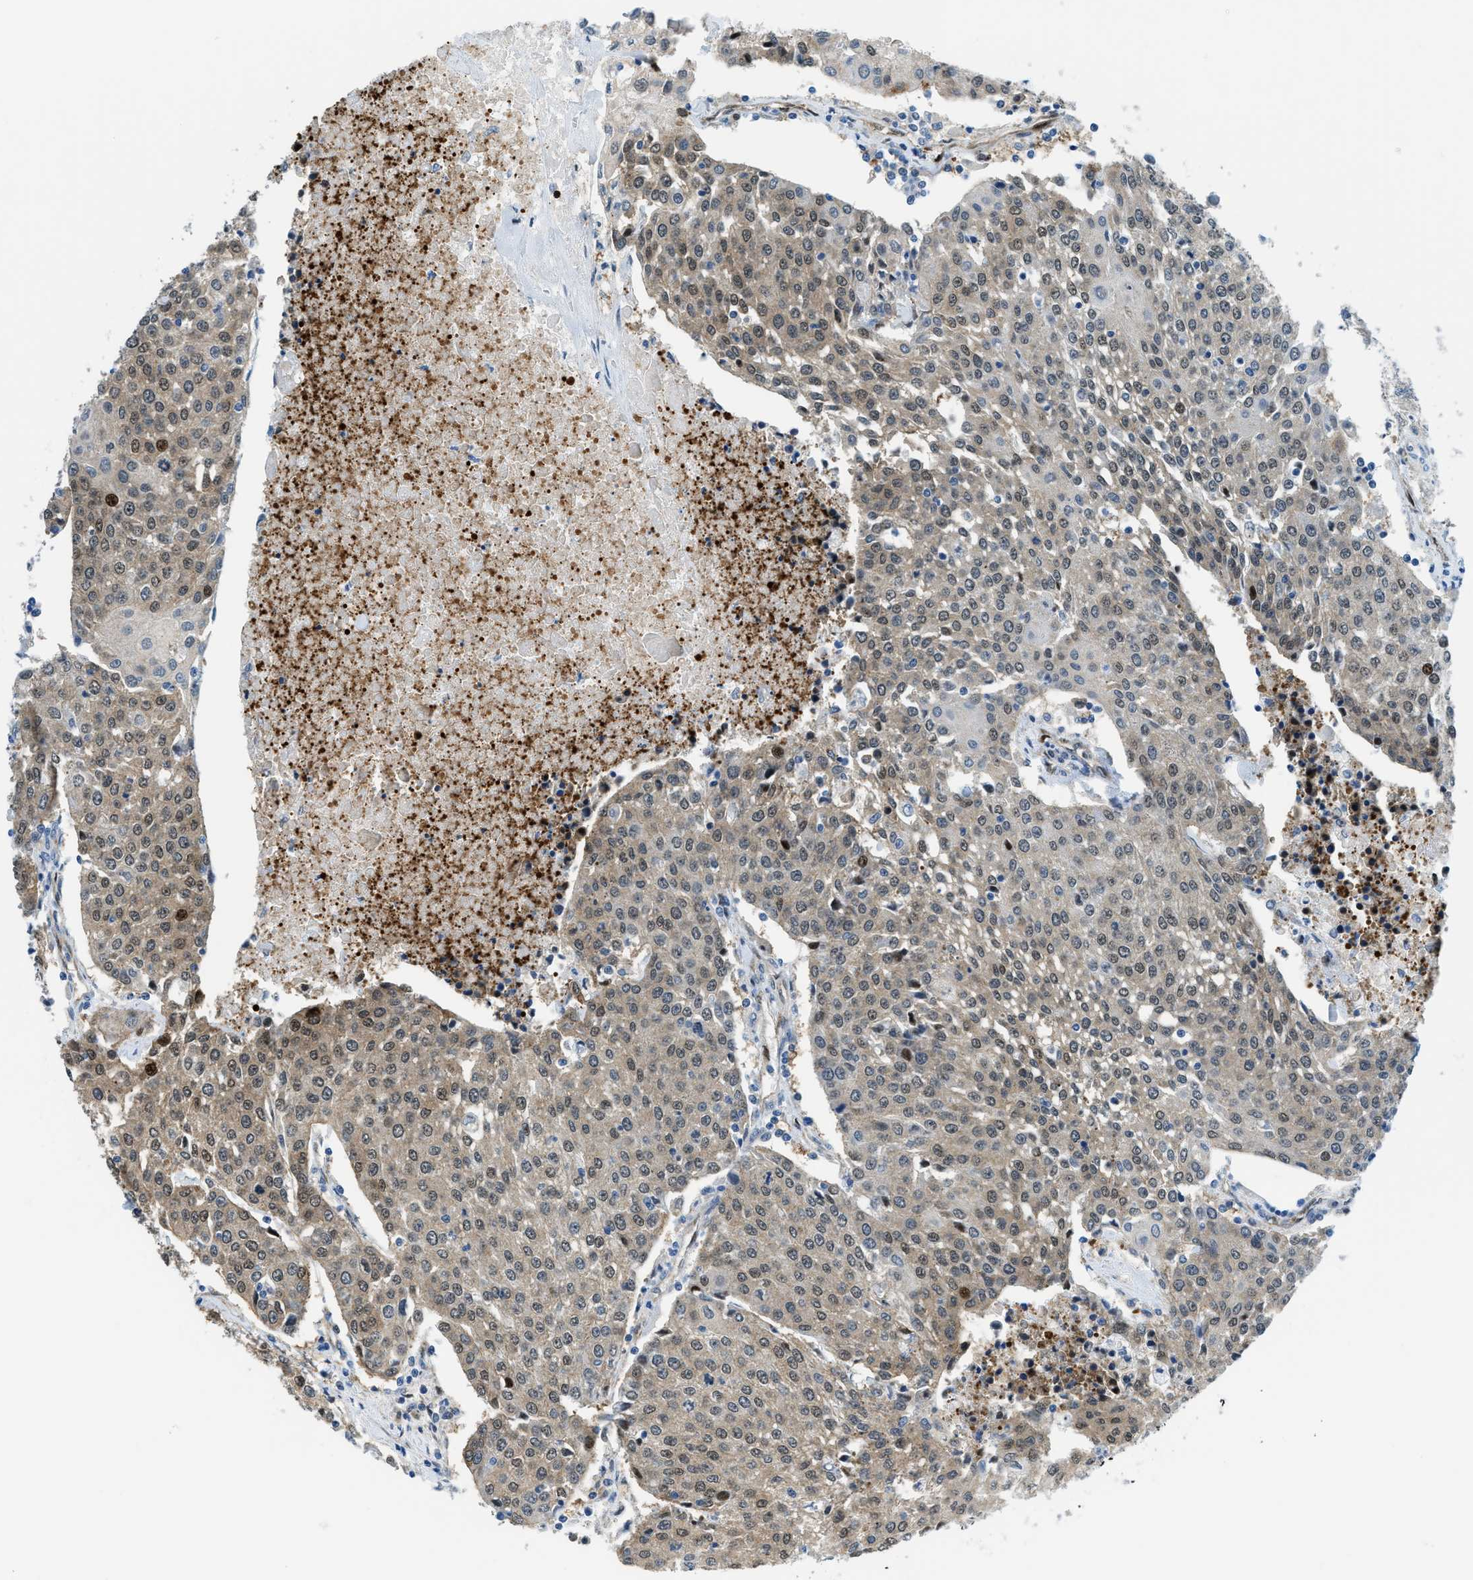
{"staining": {"intensity": "weak", "quantity": "25%-75%", "location": "cytoplasmic/membranous,nuclear"}, "tissue": "urothelial cancer", "cell_type": "Tumor cells", "image_type": "cancer", "snomed": [{"axis": "morphology", "description": "Urothelial carcinoma, High grade"}, {"axis": "topography", "description": "Urinary bladder"}], "caption": "A photomicrograph of human high-grade urothelial carcinoma stained for a protein reveals weak cytoplasmic/membranous and nuclear brown staining in tumor cells.", "gene": "YWHAE", "patient": {"sex": "female", "age": 85}}